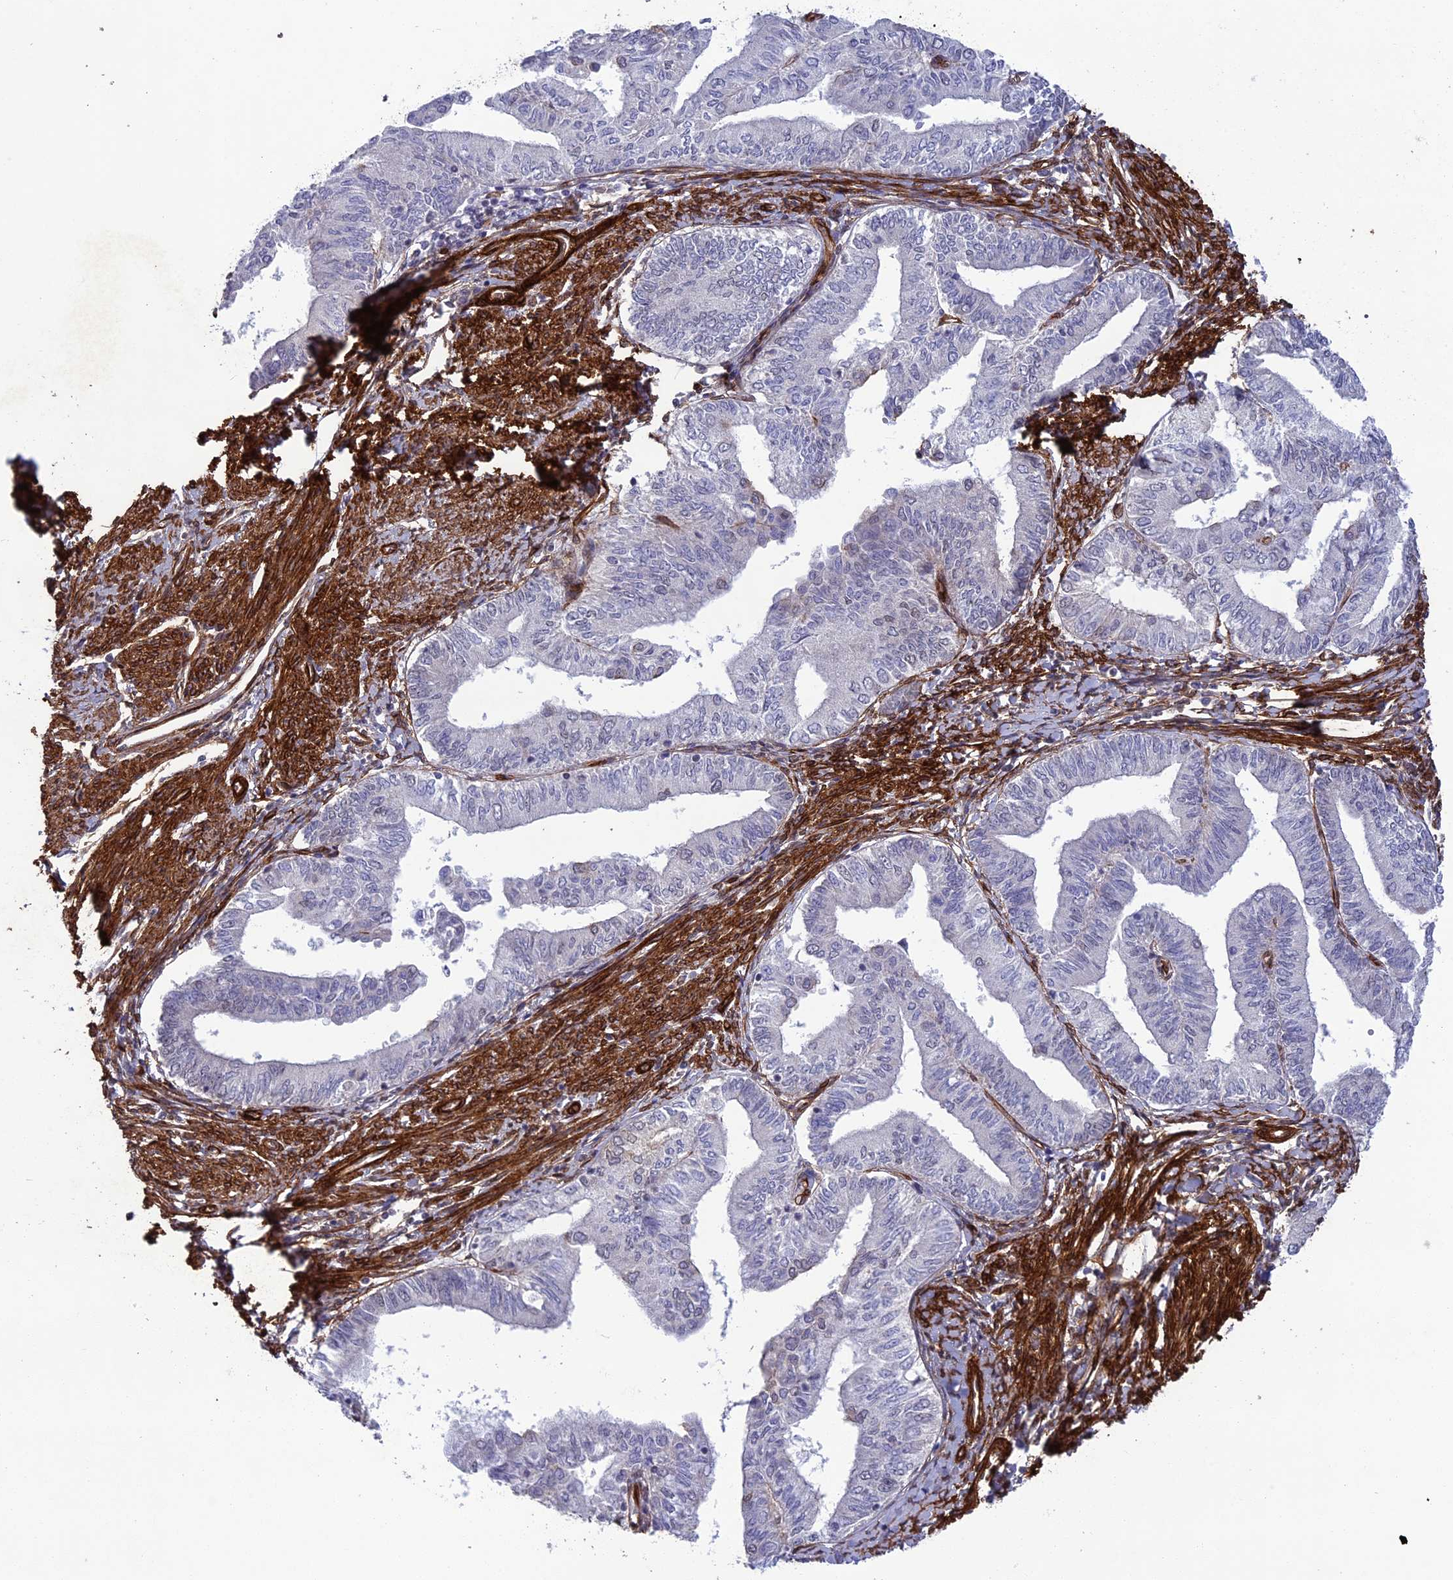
{"staining": {"intensity": "negative", "quantity": "none", "location": "none"}, "tissue": "endometrial cancer", "cell_type": "Tumor cells", "image_type": "cancer", "snomed": [{"axis": "morphology", "description": "Adenocarcinoma, NOS"}, {"axis": "topography", "description": "Endometrium"}], "caption": "High power microscopy photomicrograph of an immunohistochemistry image of endometrial cancer (adenocarcinoma), revealing no significant expression in tumor cells.", "gene": "TNS1", "patient": {"sex": "female", "age": 66}}